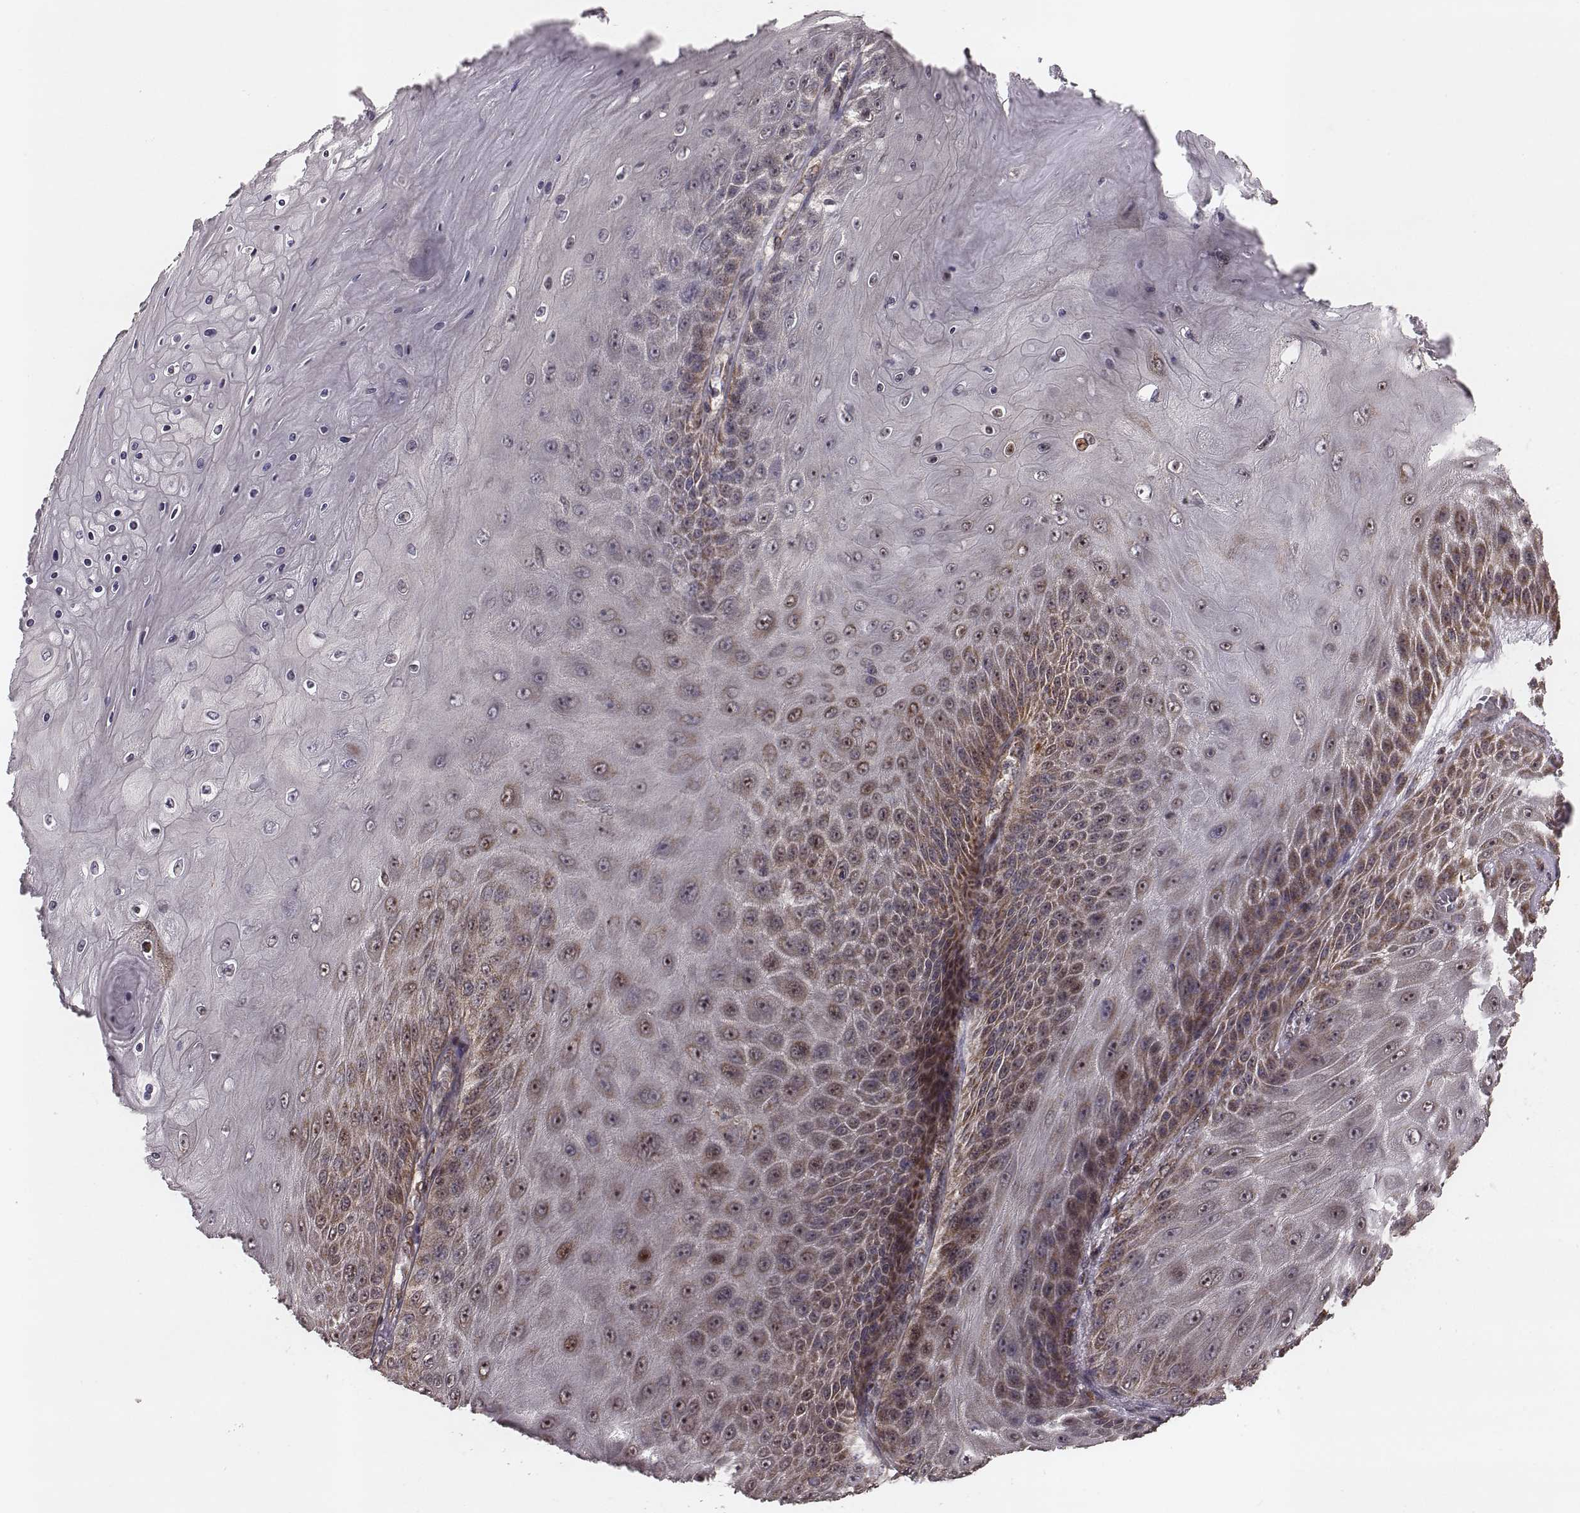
{"staining": {"intensity": "moderate", "quantity": "<25%", "location": "cytoplasmic/membranous"}, "tissue": "skin cancer", "cell_type": "Tumor cells", "image_type": "cancer", "snomed": [{"axis": "morphology", "description": "Squamous cell carcinoma, NOS"}, {"axis": "topography", "description": "Skin"}], "caption": "Squamous cell carcinoma (skin) stained with a protein marker exhibits moderate staining in tumor cells.", "gene": "ZDHHC21", "patient": {"sex": "male", "age": 62}}